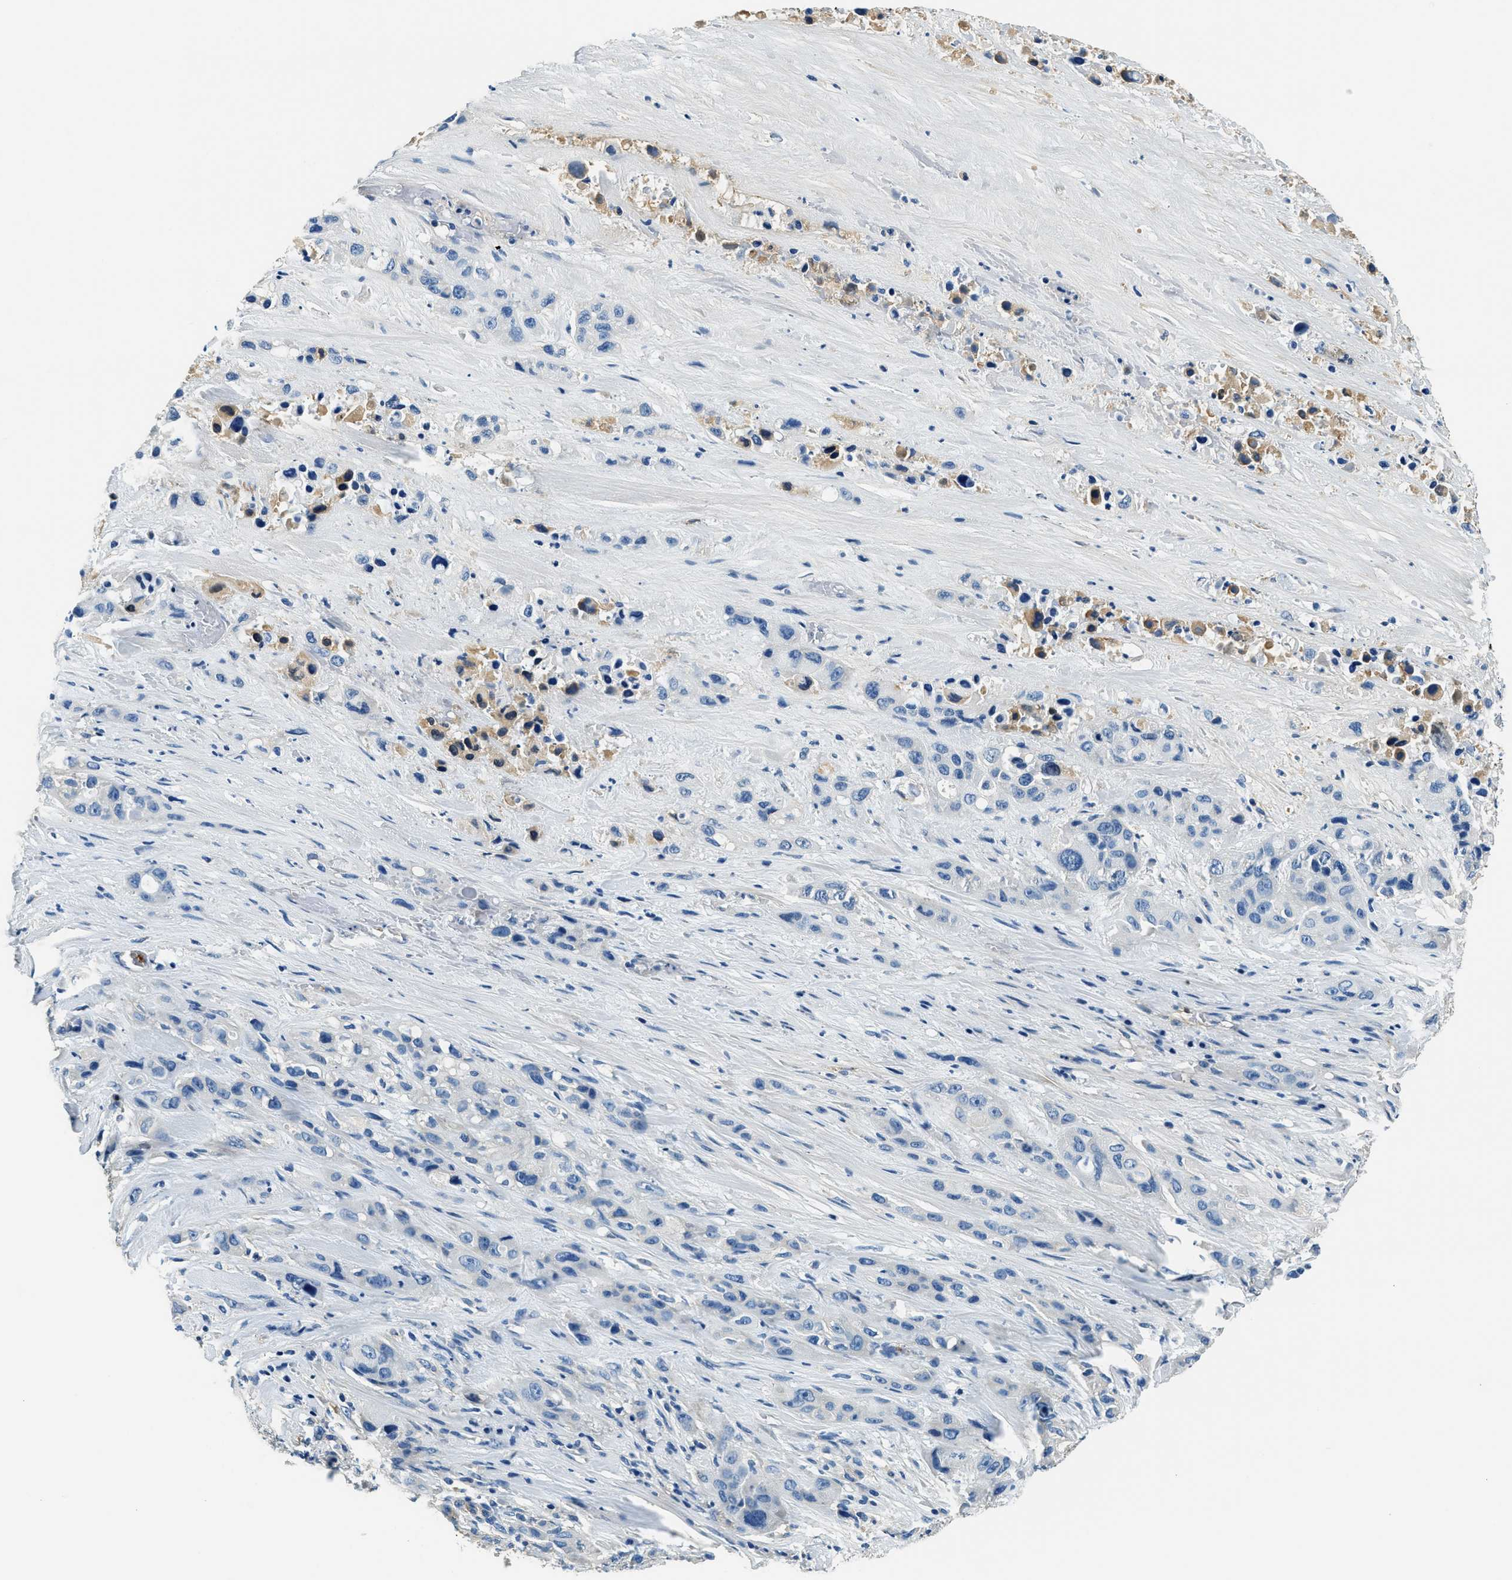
{"staining": {"intensity": "weak", "quantity": "<25%", "location": "cytoplasmic/membranous"}, "tissue": "pancreatic cancer", "cell_type": "Tumor cells", "image_type": "cancer", "snomed": [{"axis": "morphology", "description": "Adenocarcinoma, NOS"}, {"axis": "topography", "description": "Pancreas"}], "caption": "Immunohistochemistry (IHC) histopathology image of neoplastic tissue: pancreatic cancer stained with DAB demonstrates no significant protein expression in tumor cells. The staining was performed using DAB (3,3'-diaminobenzidine) to visualize the protein expression in brown, while the nuclei were stained in blue with hematoxylin (Magnification: 20x).", "gene": "TMEM186", "patient": {"sex": "male", "age": 53}}